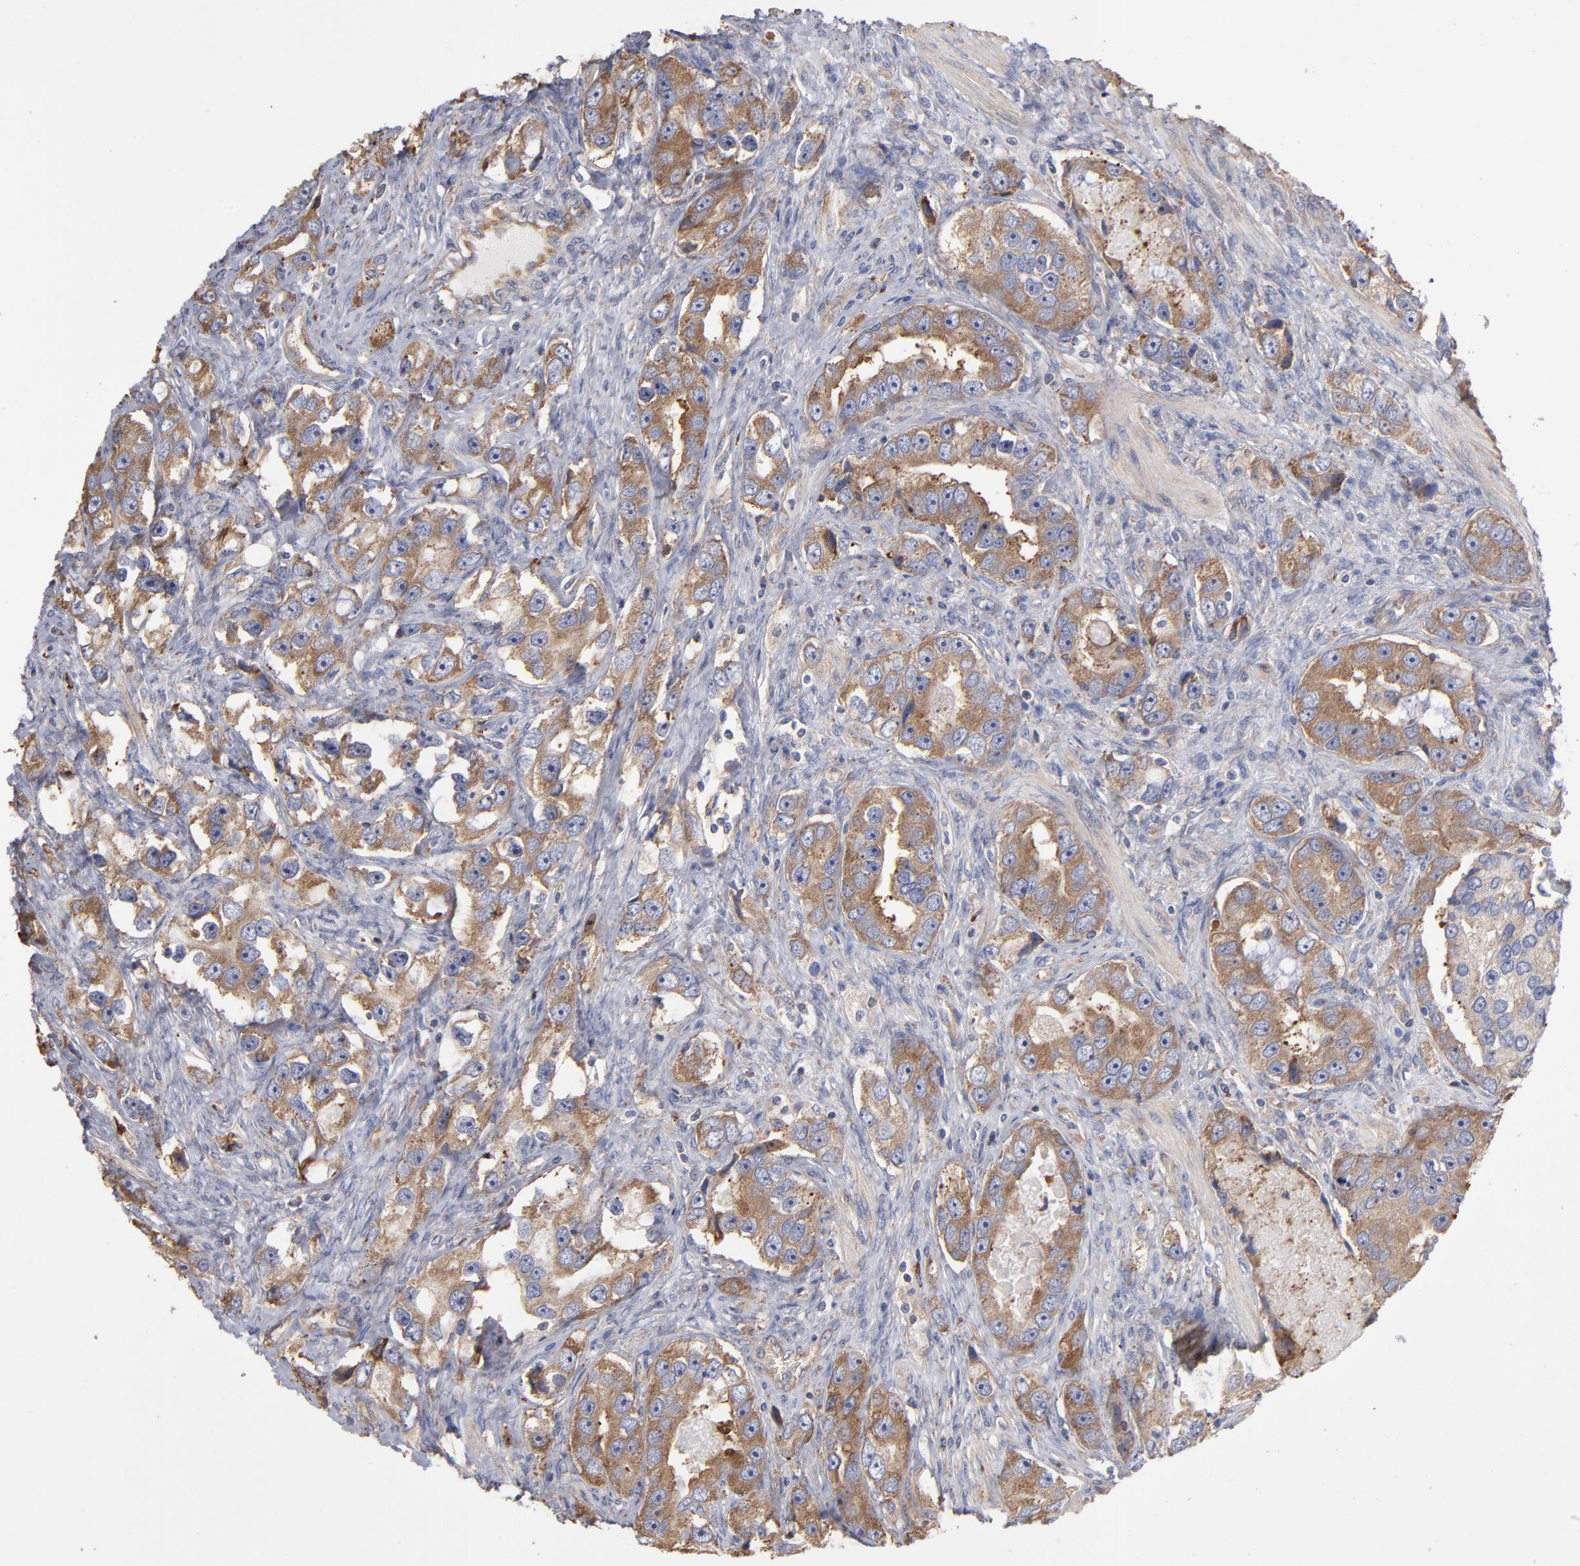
{"staining": {"intensity": "moderate", "quantity": ">75%", "location": "cytoplasmic/membranous"}, "tissue": "prostate cancer", "cell_type": "Tumor cells", "image_type": "cancer", "snomed": [{"axis": "morphology", "description": "Adenocarcinoma, High grade"}, {"axis": "topography", "description": "Prostate"}], "caption": "Human prostate cancer (high-grade adenocarcinoma) stained with a brown dye shows moderate cytoplasmic/membranous positive staining in approximately >75% of tumor cells.", "gene": "RPL3", "patient": {"sex": "male", "age": 63}}